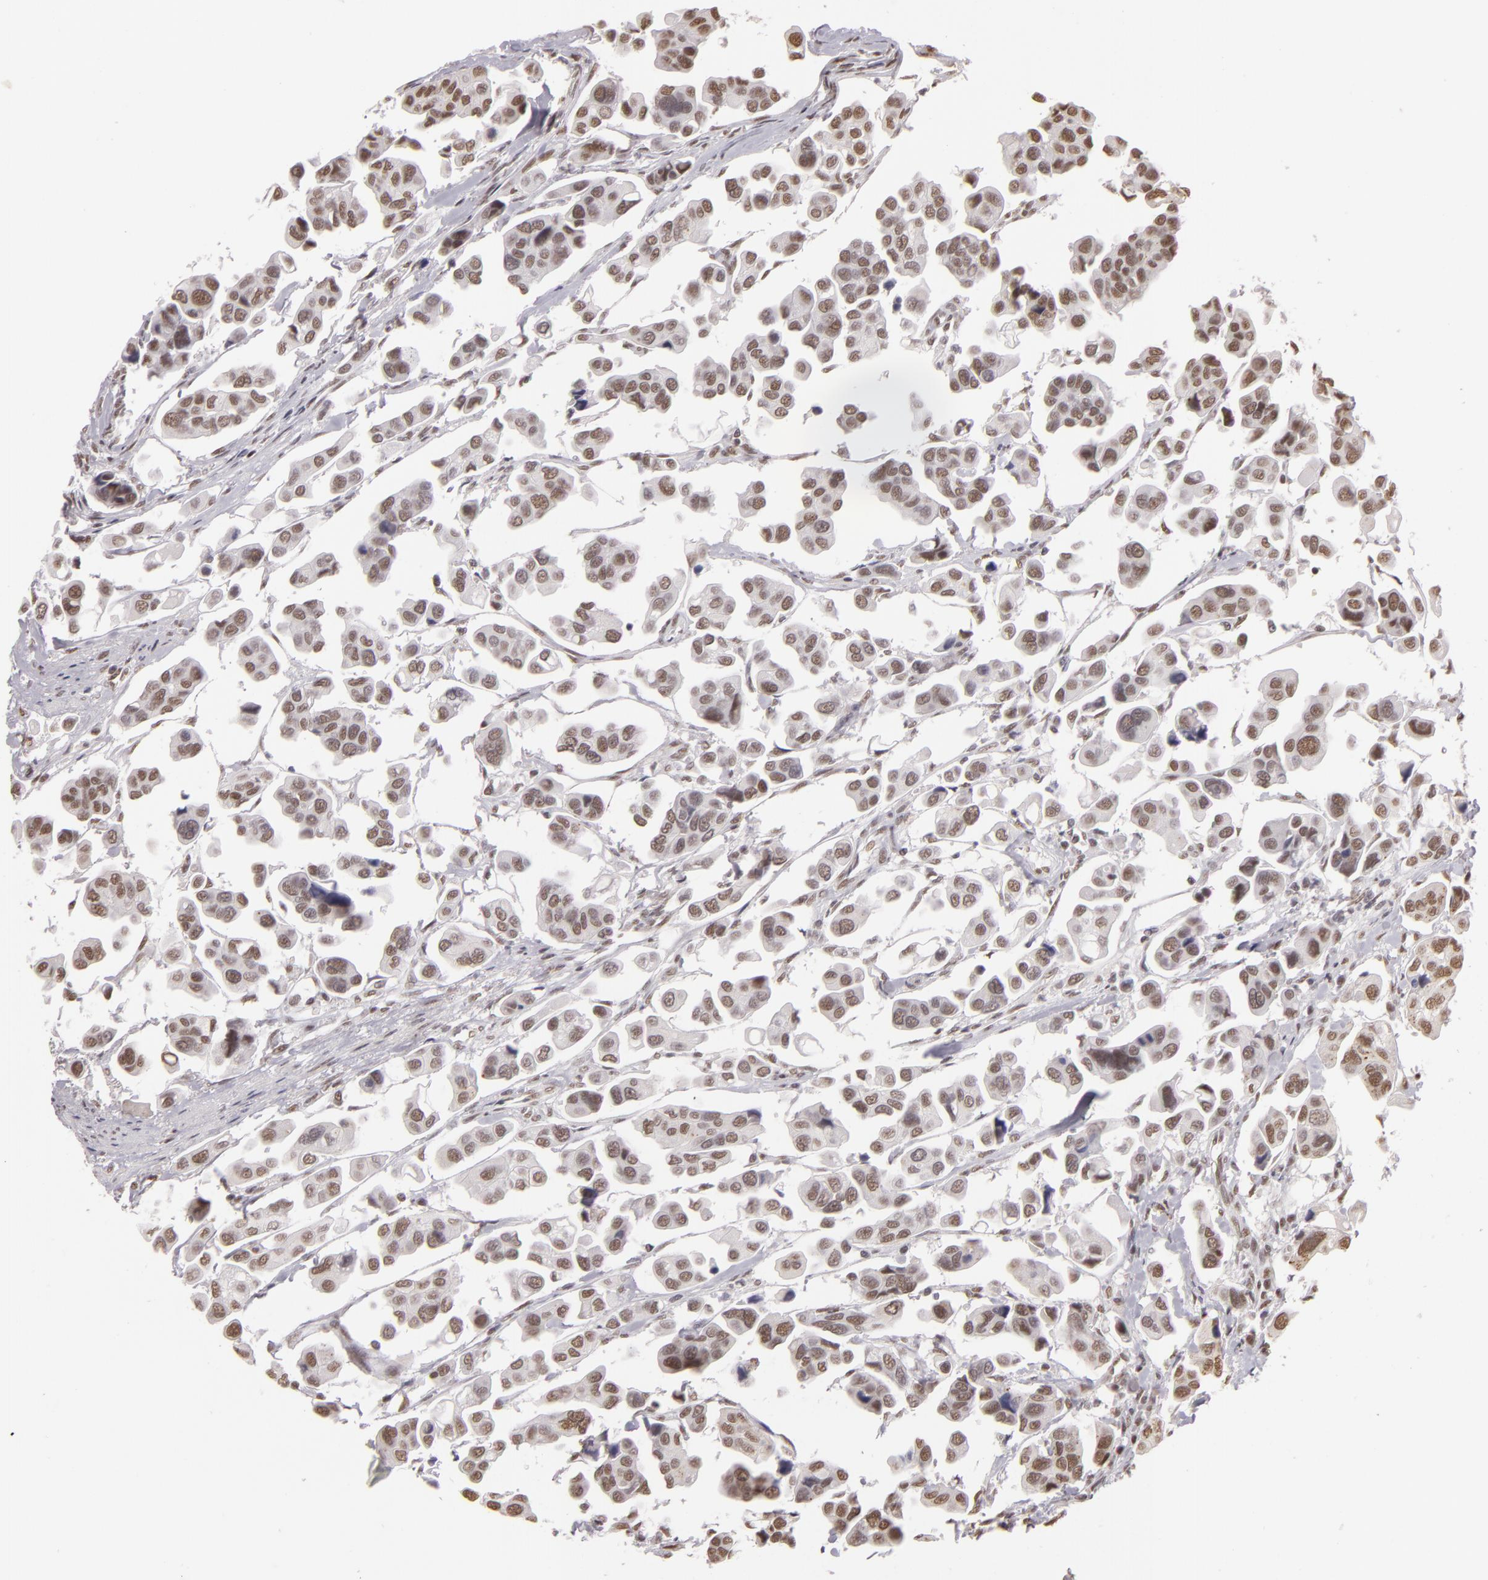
{"staining": {"intensity": "weak", "quantity": ">75%", "location": "nuclear"}, "tissue": "urothelial cancer", "cell_type": "Tumor cells", "image_type": "cancer", "snomed": [{"axis": "morphology", "description": "Adenocarcinoma, NOS"}, {"axis": "topography", "description": "Urinary bladder"}], "caption": "Adenocarcinoma stained for a protein (brown) displays weak nuclear positive expression in approximately >75% of tumor cells.", "gene": "INTS6", "patient": {"sex": "male", "age": 61}}